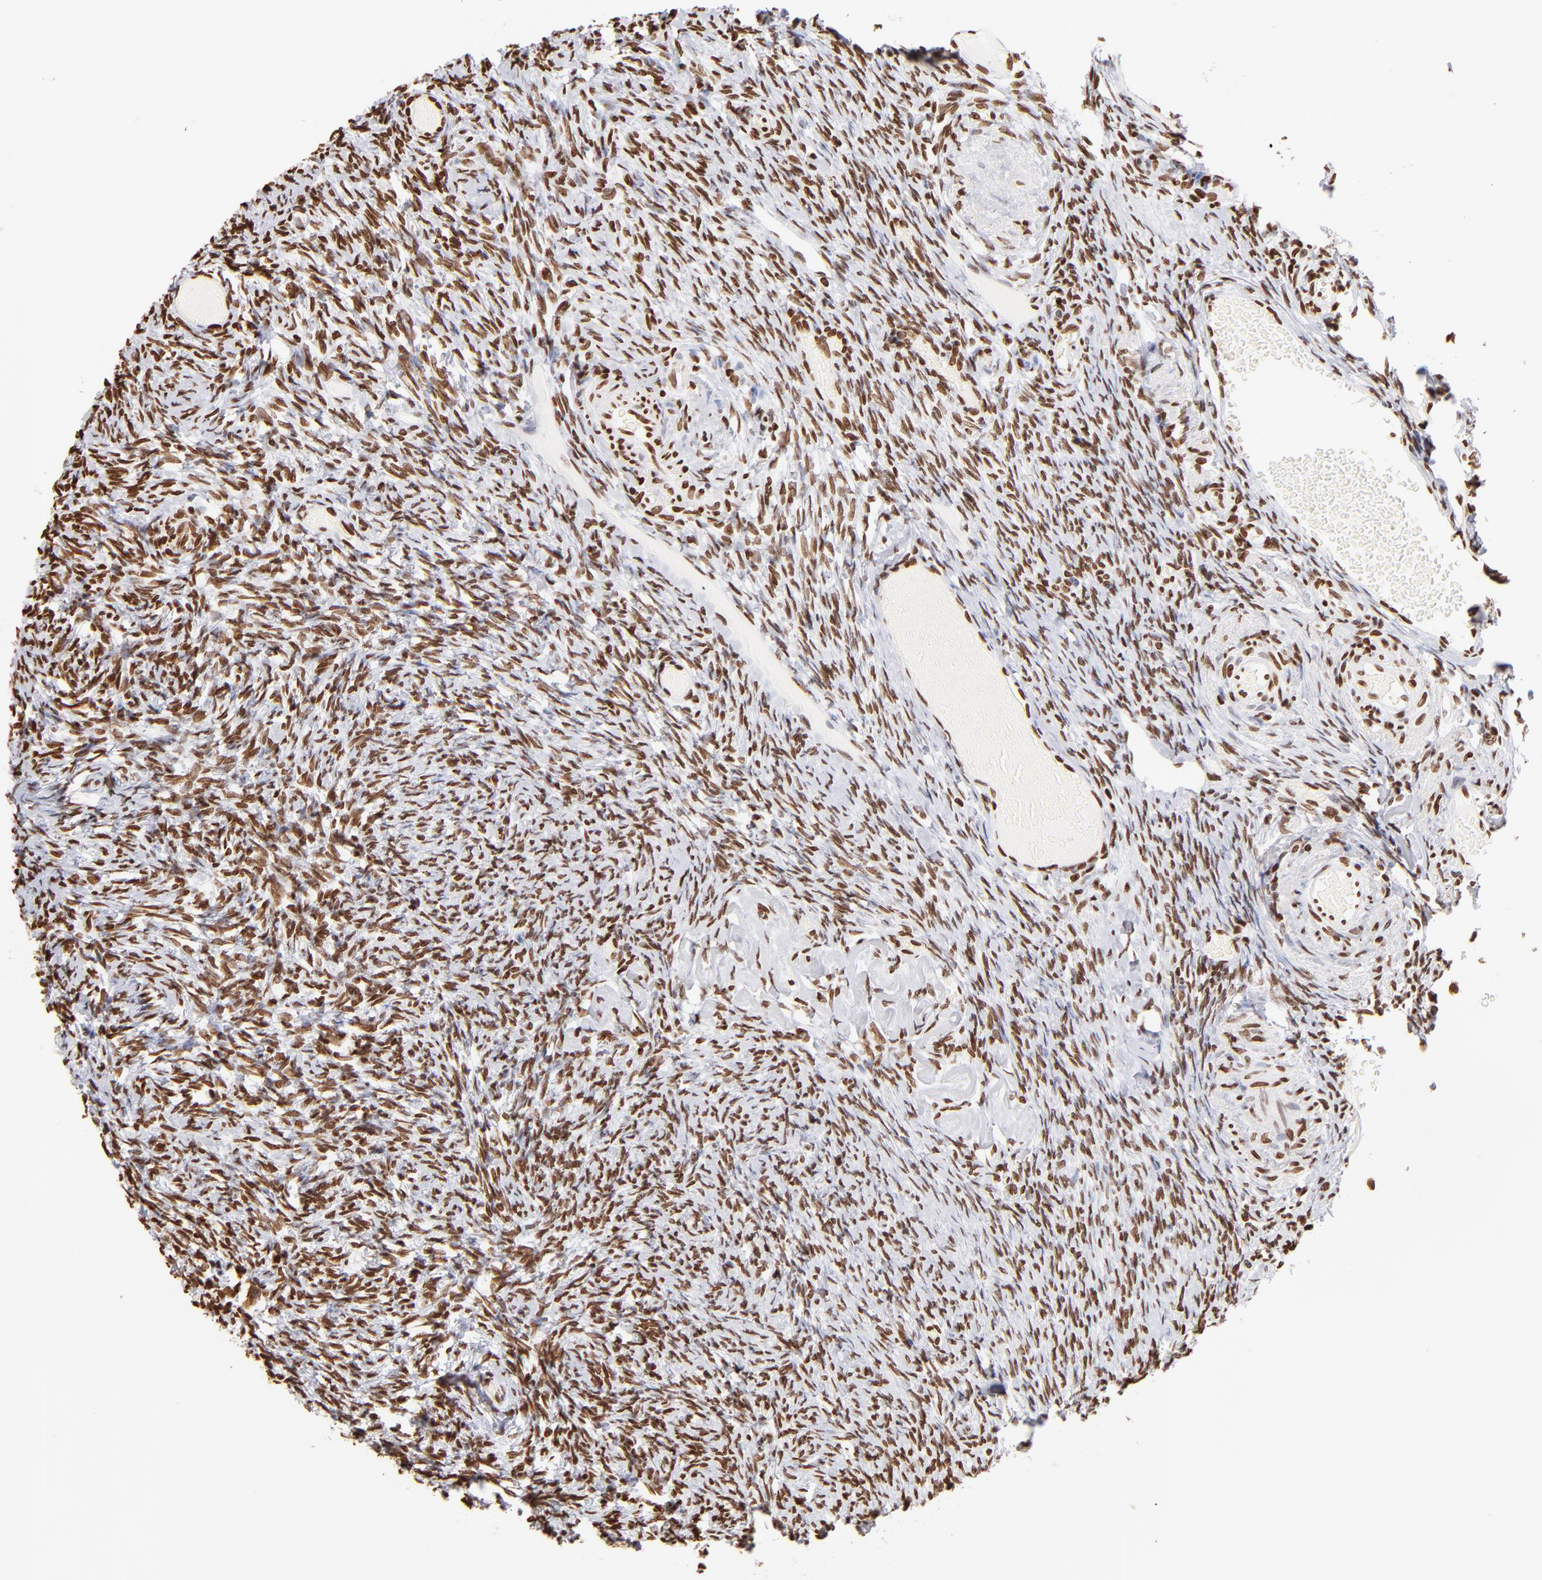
{"staining": {"intensity": "strong", "quantity": ">75%", "location": "nuclear"}, "tissue": "ovary", "cell_type": "Follicle cells", "image_type": "normal", "snomed": [{"axis": "morphology", "description": "Normal tissue, NOS"}, {"axis": "topography", "description": "Ovary"}], "caption": "Strong nuclear positivity is seen in about >75% of follicle cells in normal ovary.", "gene": "RTL4", "patient": {"sex": "female", "age": 60}}